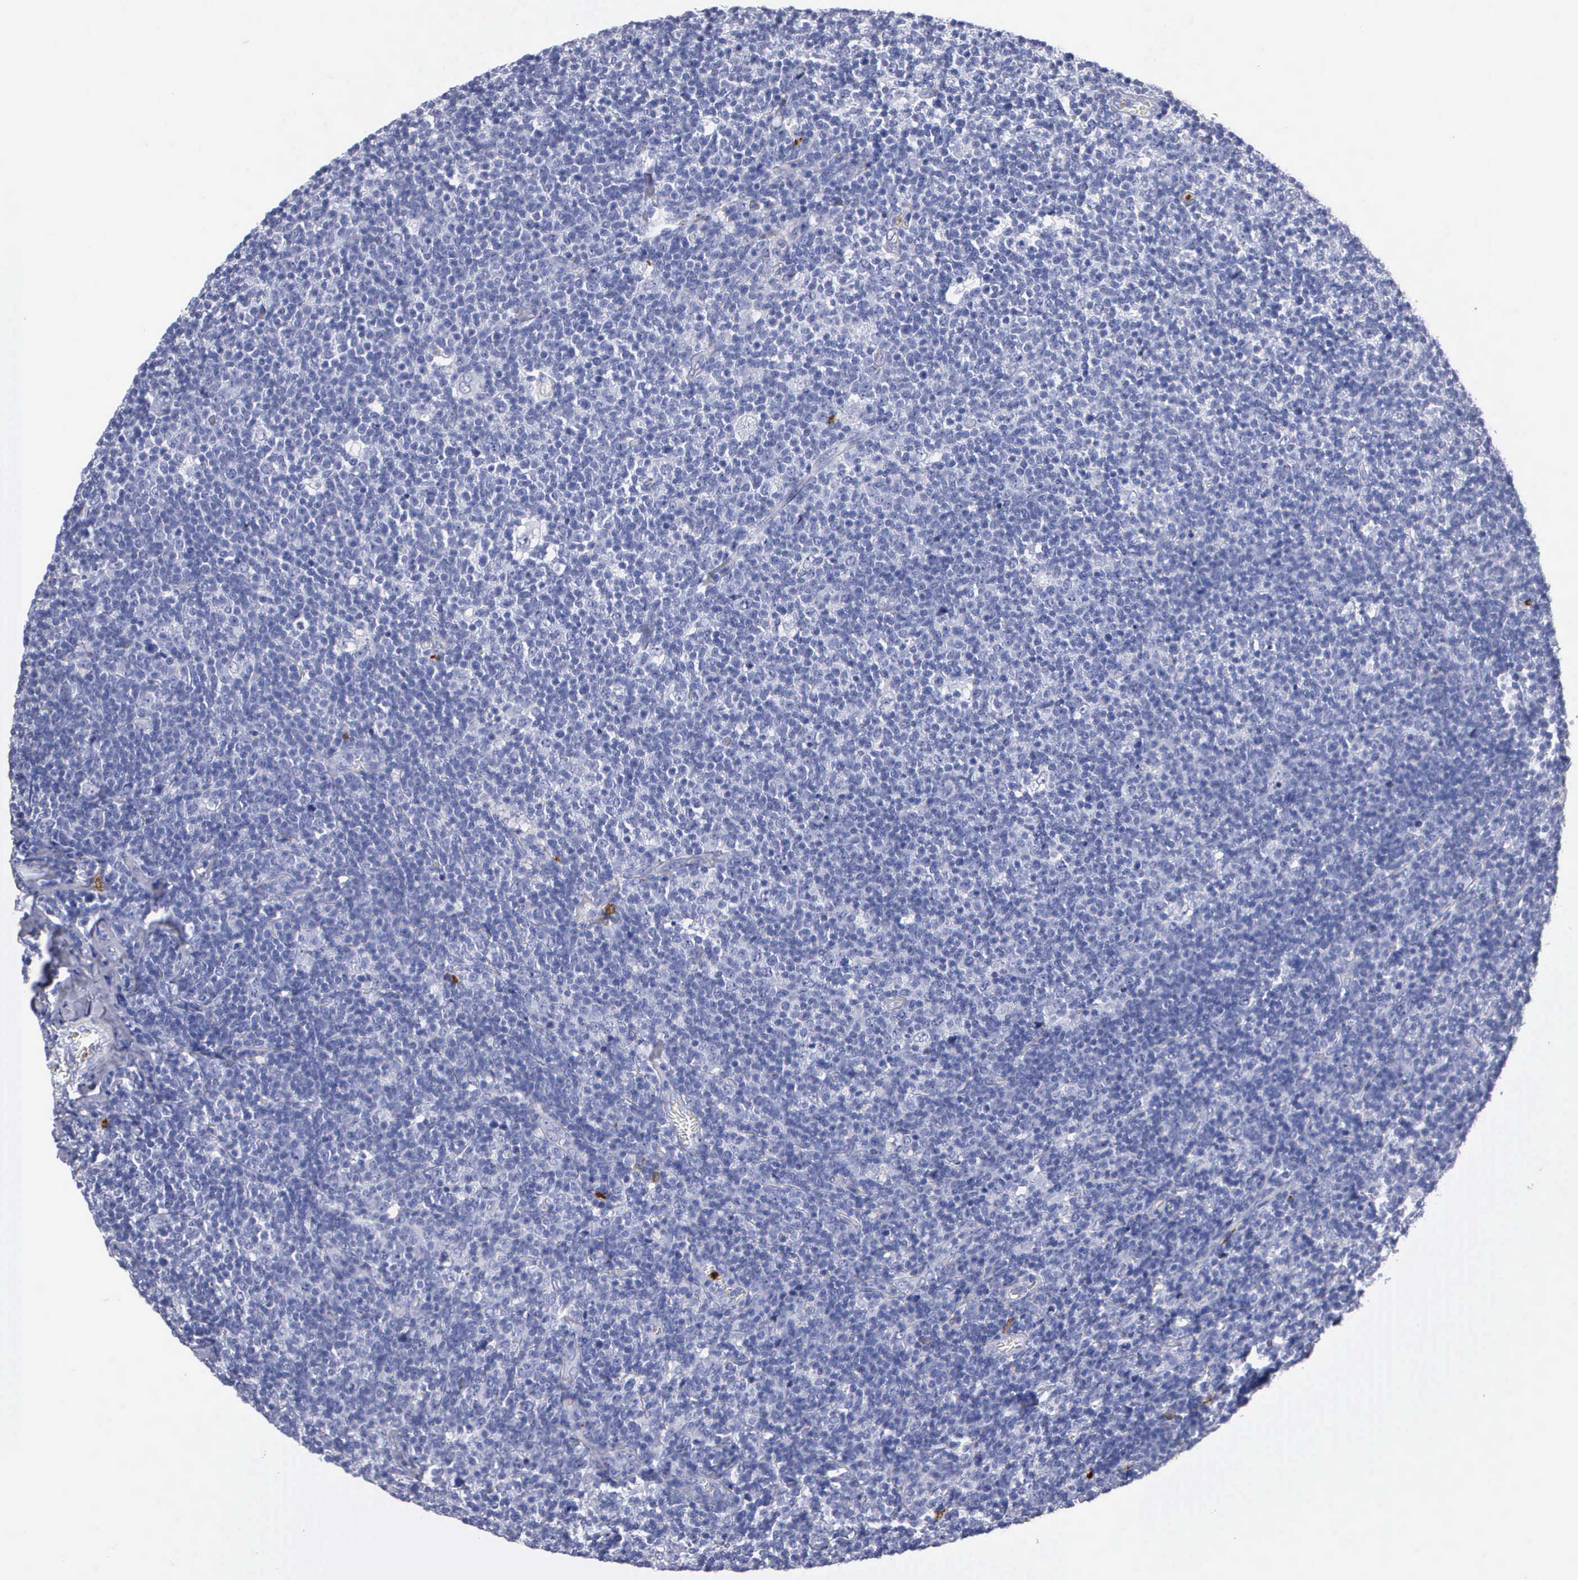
{"staining": {"intensity": "negative", "quantity": "none", "location": "none"}, "tissue": "lymphoma", "cell_type": "Tumor cells", "image_type": "cancer", "snomed": [{"axis": "morphology", "description": "Malignant lymphoma, non-Hodgkin's type, Low grade"}, {"axis": "topography", "description": "Lymph node"}], "caption": "IHC of lymphoma exhibits no positivity in tumor cells.", "gene": "CTSG", "patient": {"sex": "male", "age": 74}}